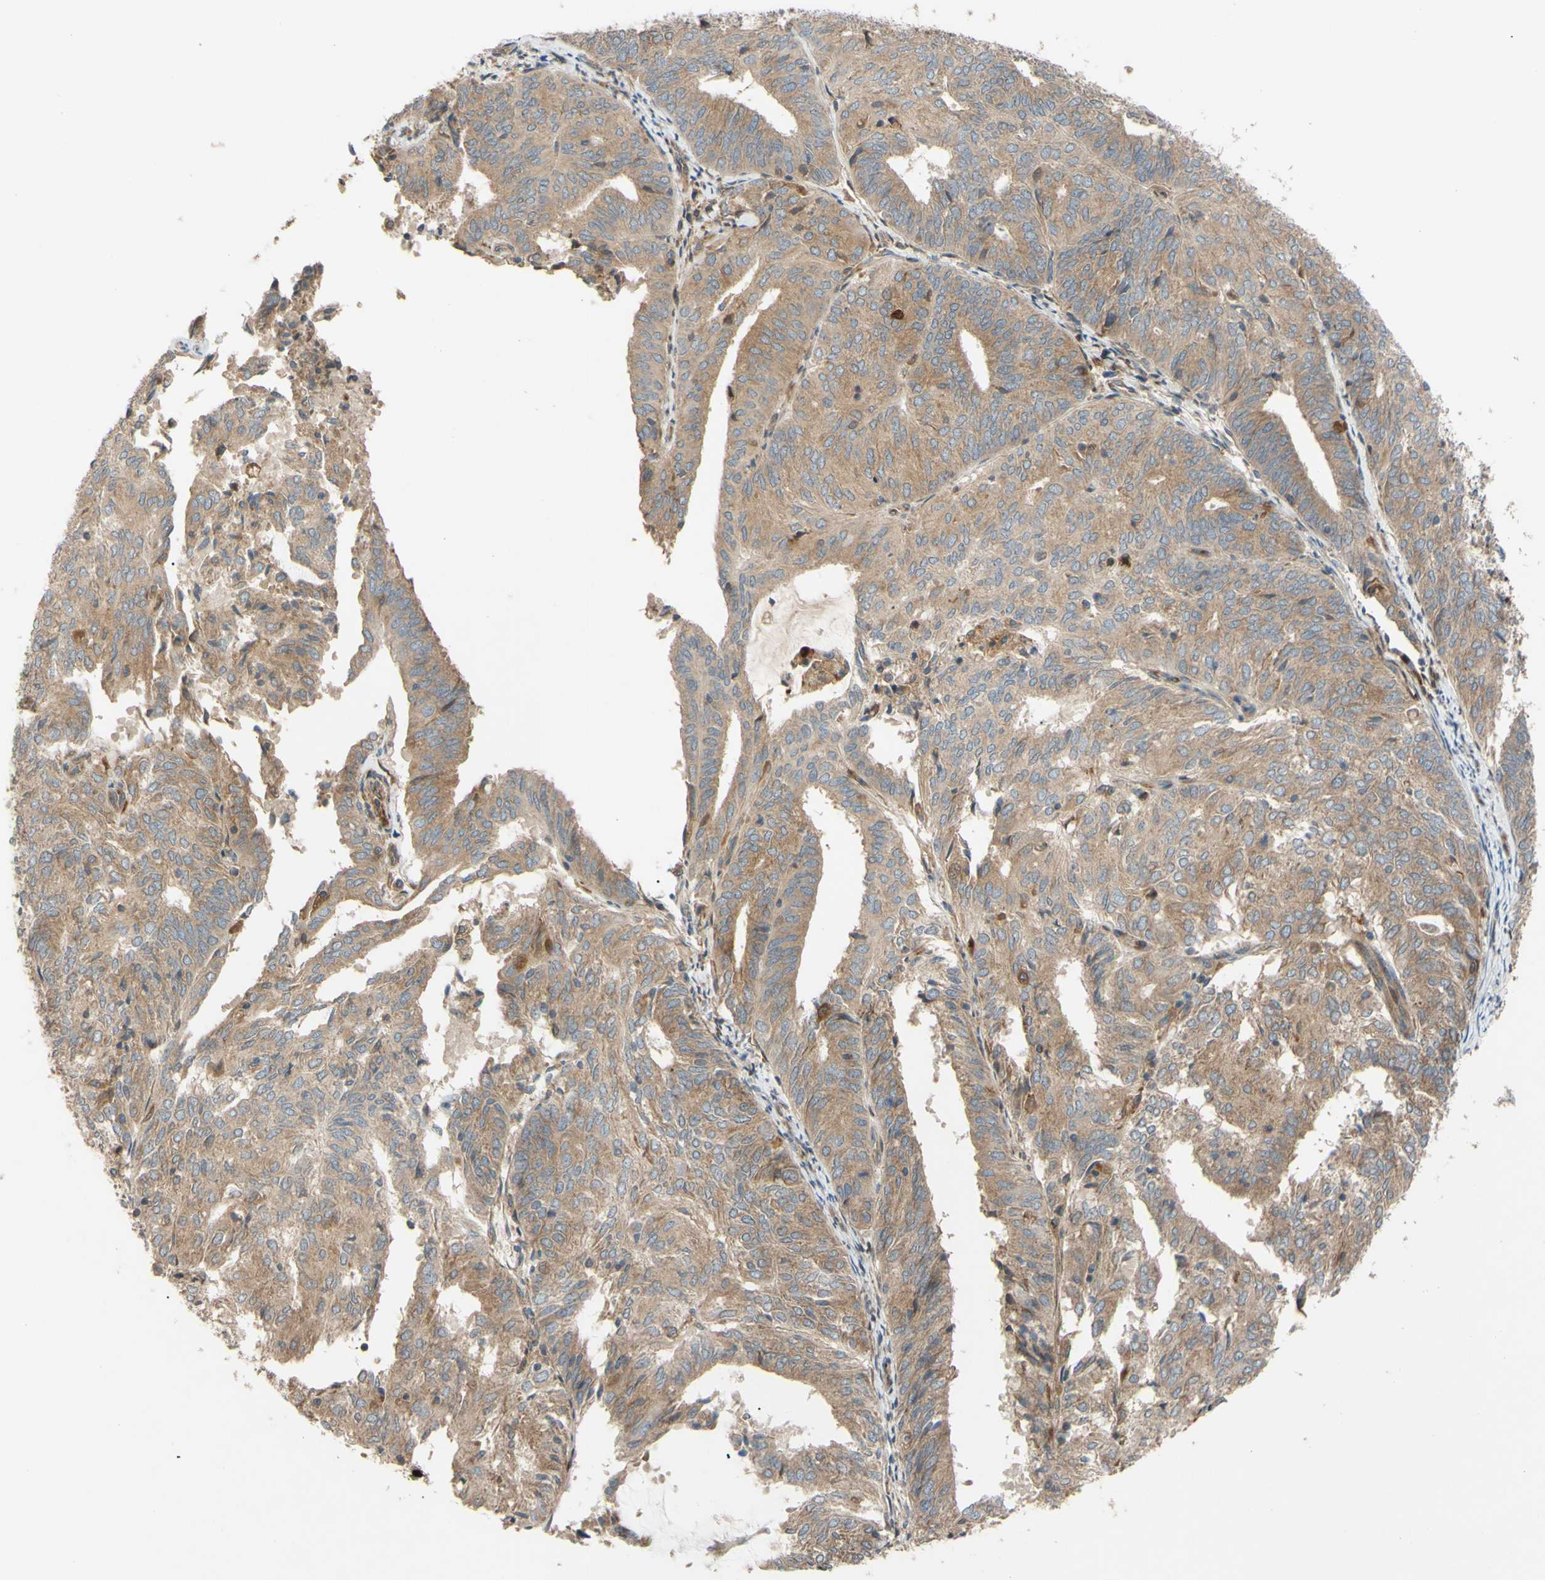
{"staining": {"intensity": "weak", "quantity": ">75%", "location": "cytoplasmic/membranous"}, "tissue": "endometrial cancer", "cell_type": "Tumor cells", "image_type": "cancer", "snomed": [{"axis": "morphology", "description": "Adenocarcinoma, NOS"}, {"axis": "topography", "description": "Uterus"}], "caption": "Brown immunohistochemical staining in human endometrial cancer (adenocarcinoma) demonstrates weak cytoplasmic/membranous staining in about >75% of tumor cells. The staining is performed using DAB brown chromogen to label protein expression. The nuclei are counter-stained blue using hematoxylin.", "gene": "SPTLC1", "patient": {"sex": "female", "age": 60}}